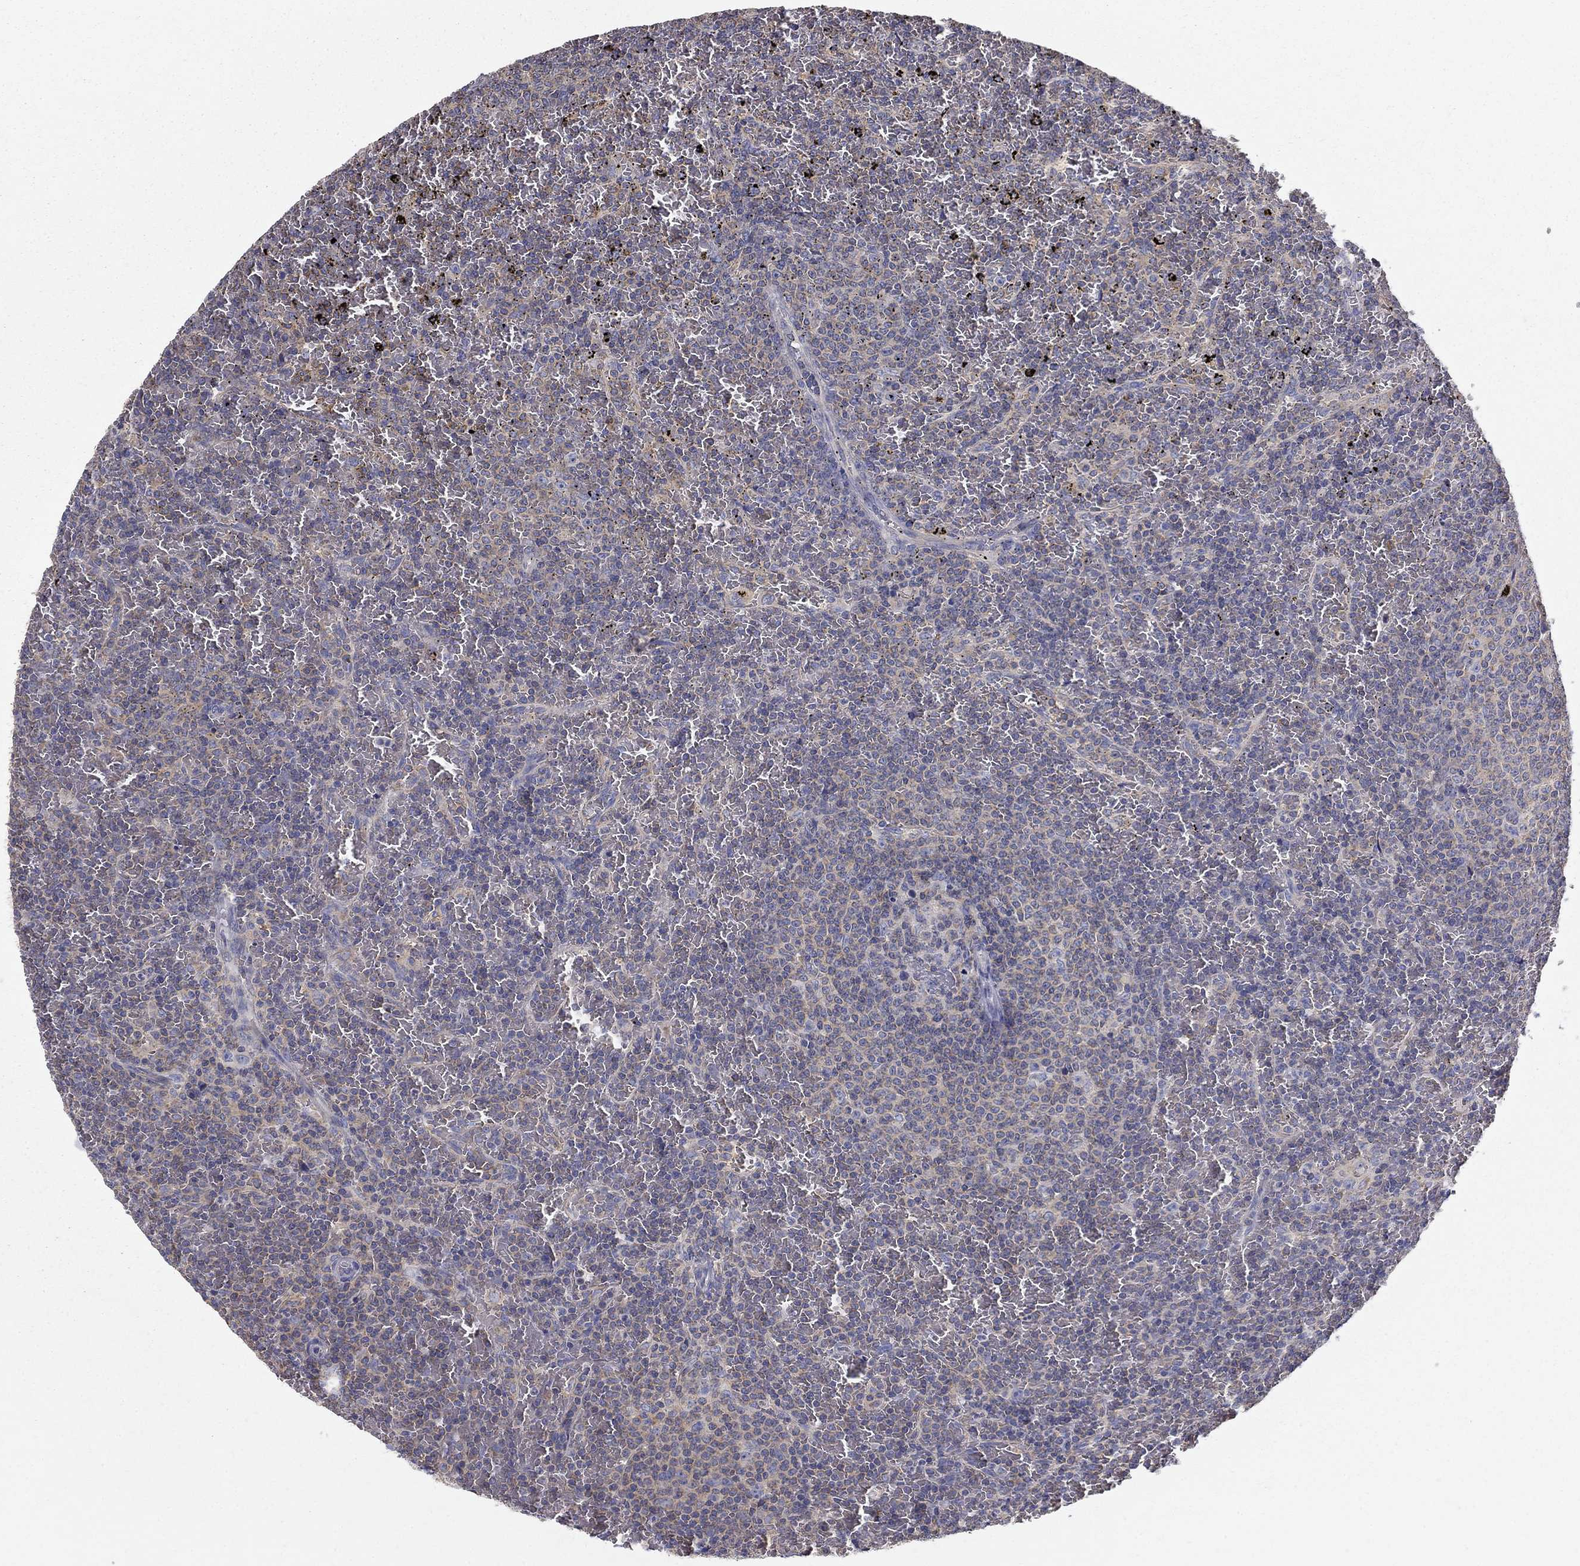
{"staining": {"intensity": "negative", "quantity": "none", "location": "none"}, "tissue": "lymphoma", "cell_type": "Tumor cells", "image_type": "cancer", "snomed": [{"axis": "morphology", "description": "Malignant lymphoma, non-Hodgkin's type, Low grade"}, {"axis": "topography", "description": "Spleen"}], "caption": "Tumor cells are negative for protein expression in human malignant lymphoma, non-Hodgkin's type (low-grade).", "gene": "NME5", "patient": {"sex": "female", "age": 77}}